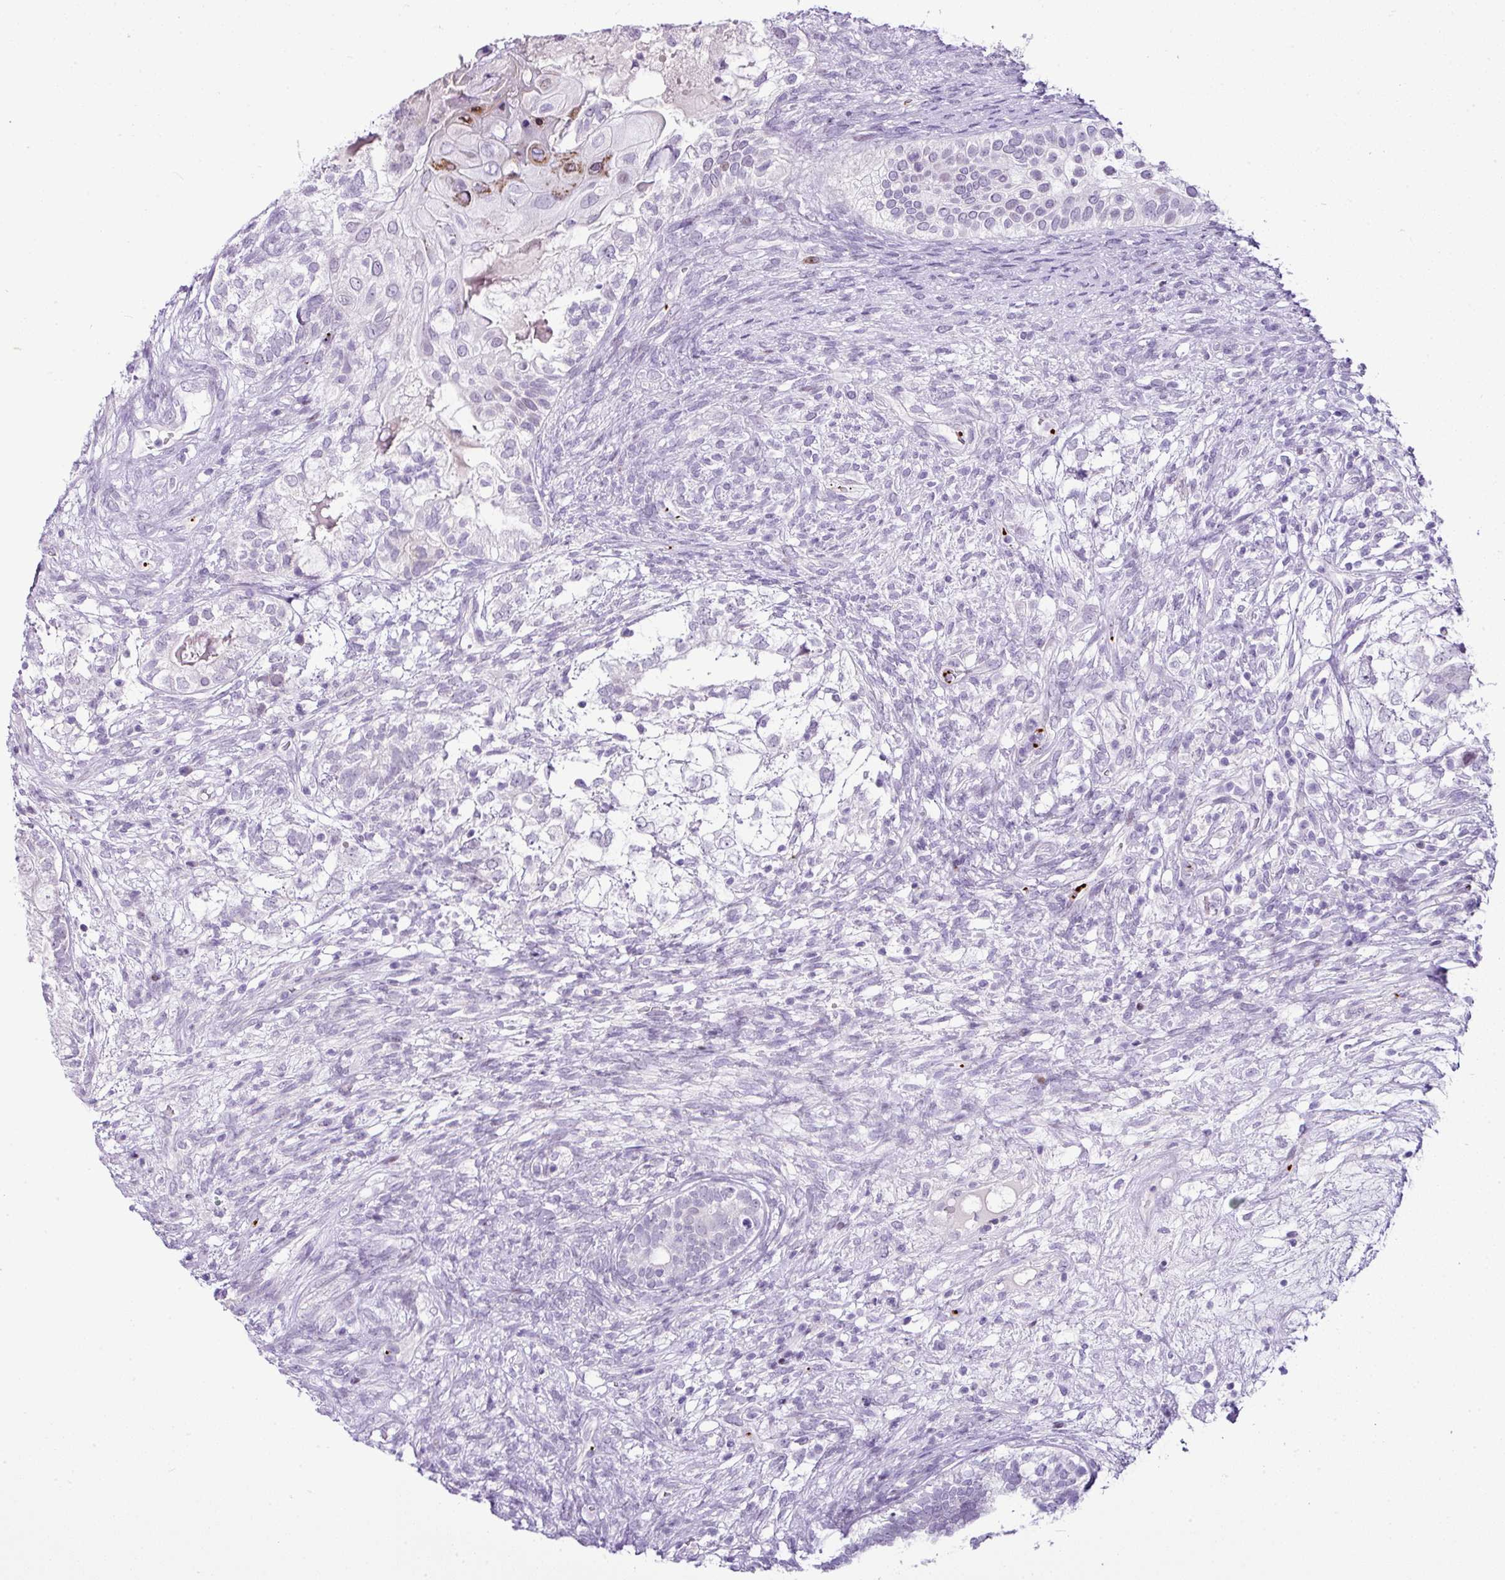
{"staining": {"intensity": "negative", "quantity": "none", "location": "none"}, "tissue": "testis cancer", "cell_type": "Tumor cells", "image_type": "cancer", "snomed": [{"axis": "morphology", "description": "Seminoma, NOS"}, {"axis": "morphology", "description": "Carcinoma, Embryonal, NOS"}, {"axis": "topography", "description": "Testis"}], "caption": "Testis cancer (embryonal carcinoma) was stained to show a protein in brown. There is no significant staining in tumor cells.", "gene": "CMTM5", "patient": {"sex": "male", "age": 41}}